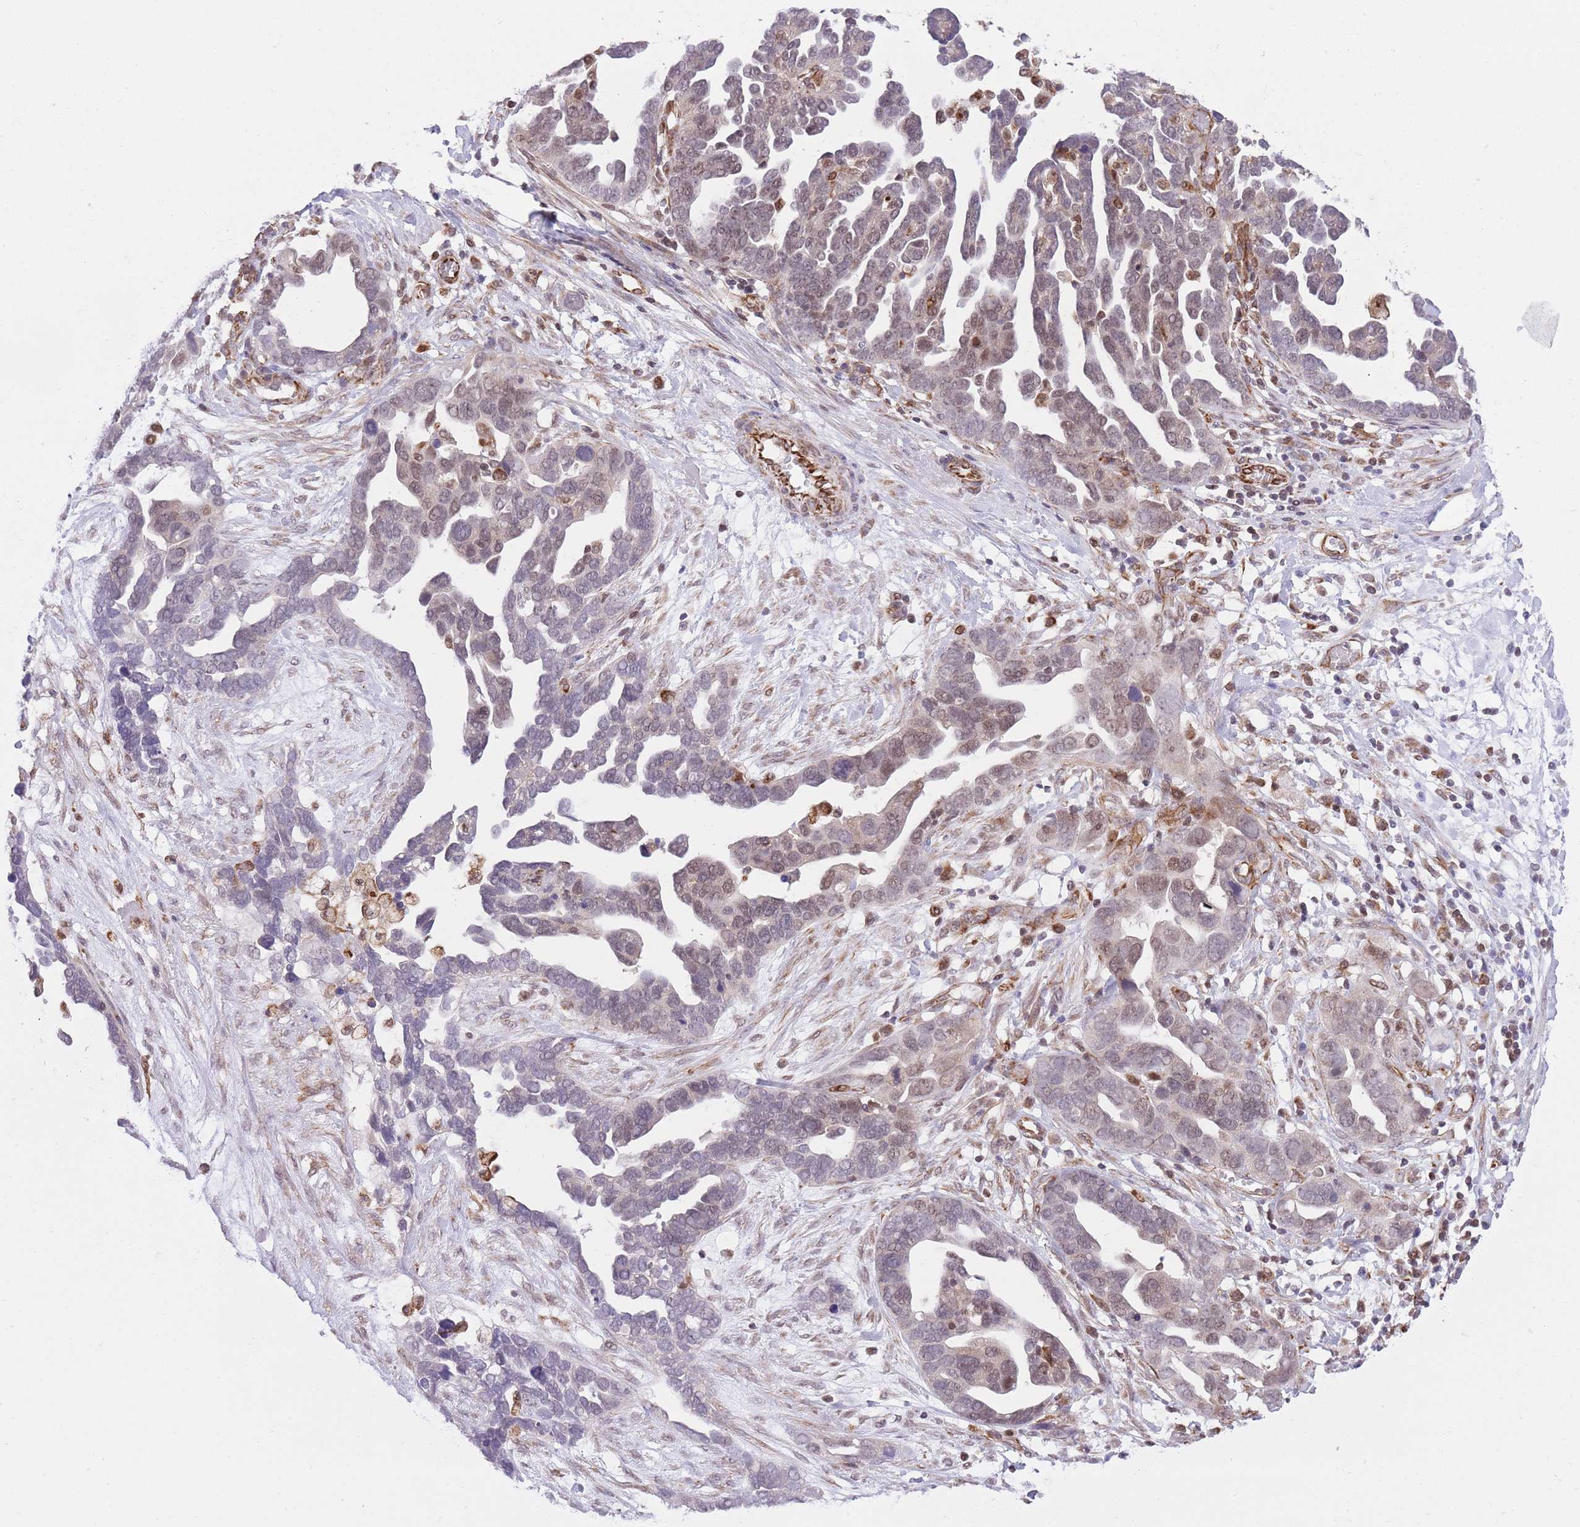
{"staining": {"intensity": "weak", "quantity": "25%-75%", "location": "nuclear"}, "tissue": "ovarian cancer", "cell_type": "Tumor cells", "image_type": "cancer", "snomed": [{"axis": "morphology", "description": "Cystadenocarcinoma, serous, NOS"}, {"axis": "topography", "description": "Ovary"}], "caption": "Immunohistochemistry micrograph of neoplastic tissue: human ovarian cancer (serous cystadenocarcinoma) stained using immunohistochemistry (IHC) reveals low levels of weak protein expression localized specifically in the nuclear of tumor cells, appearing as a nuclear brown color.", "gene": "ELL", "patient": {"sex": "female", "age": 54}}